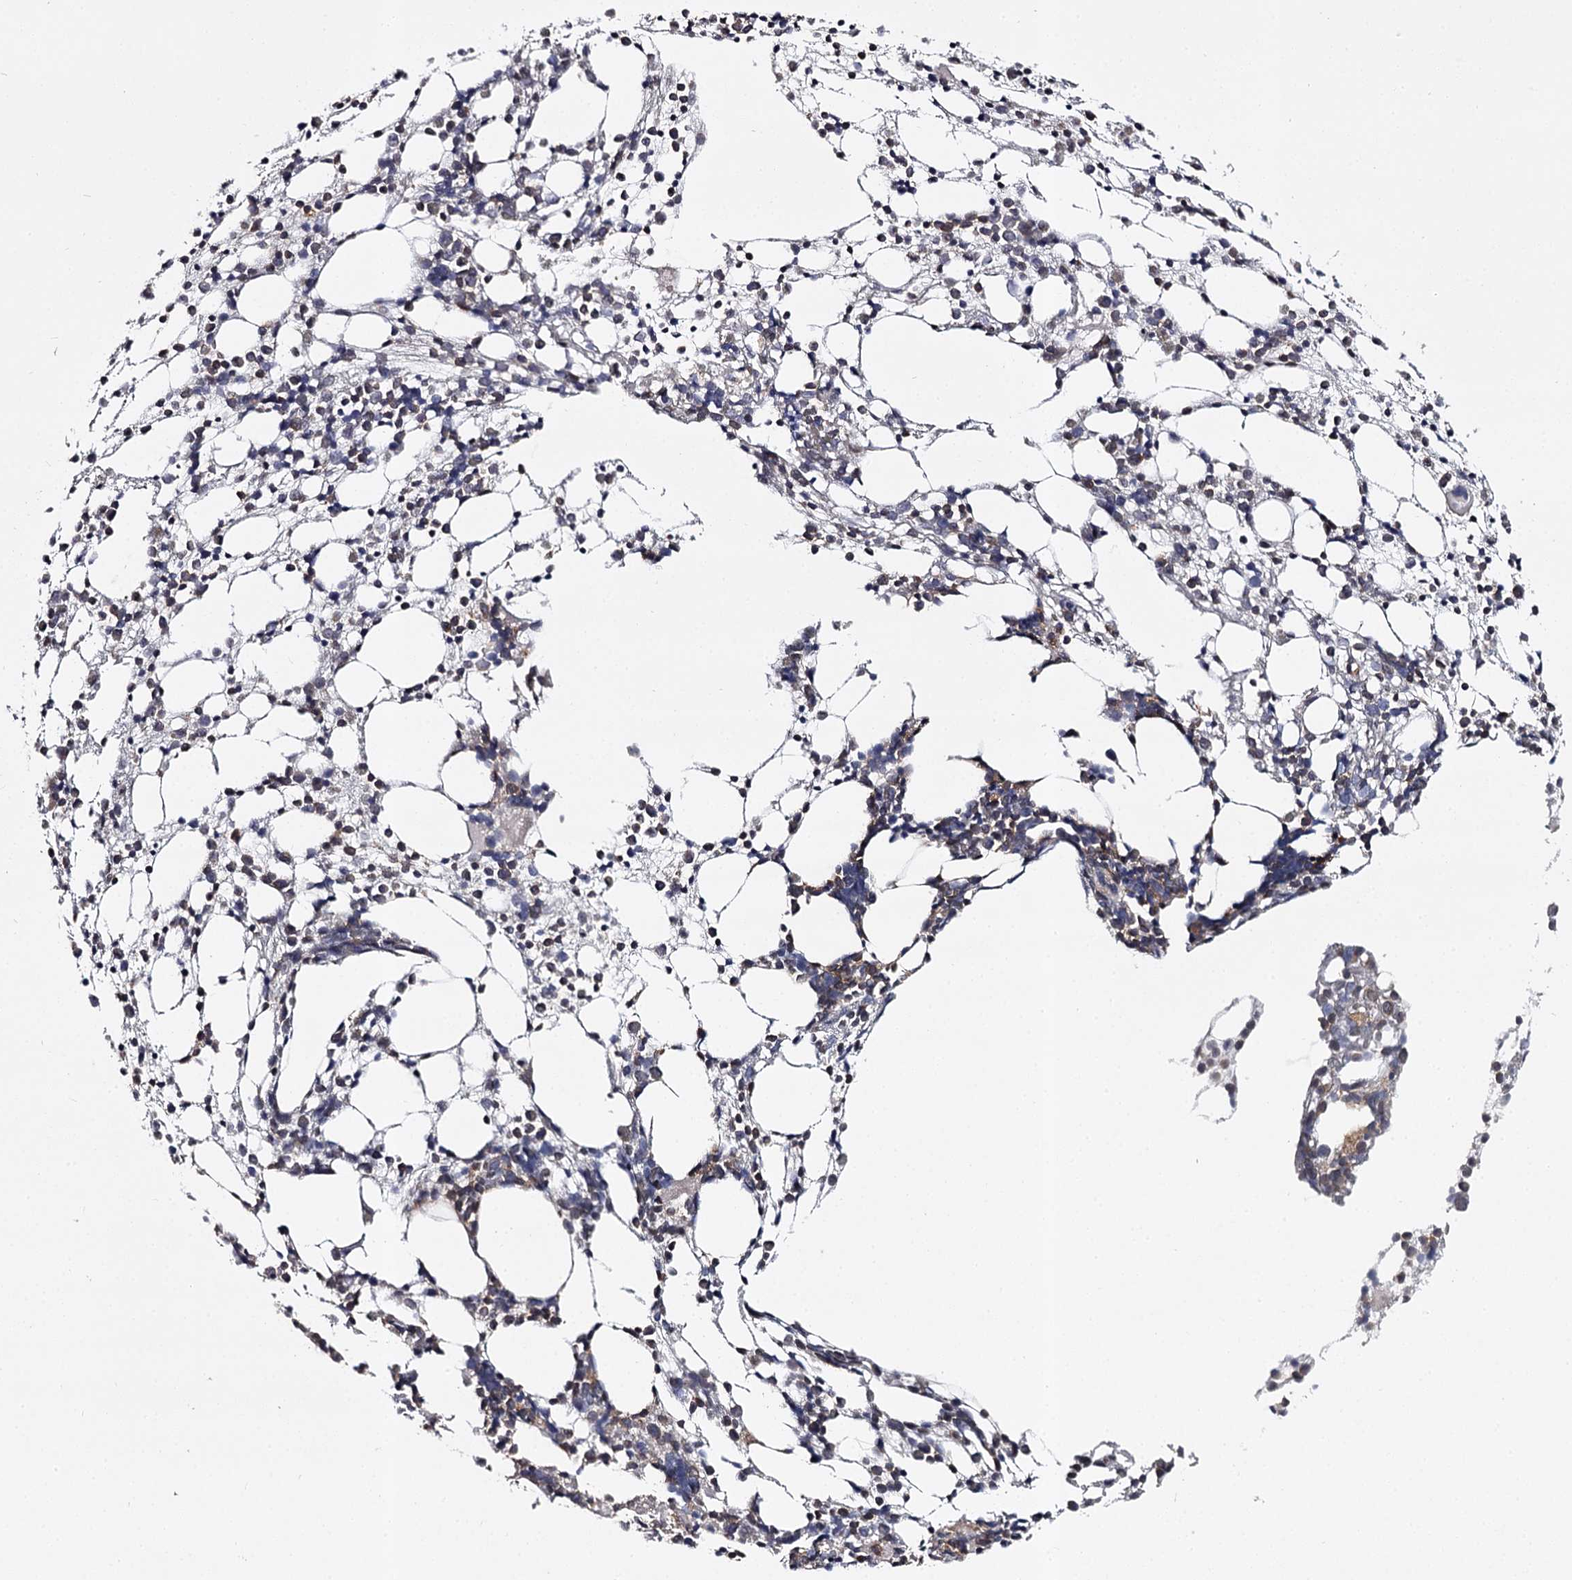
{"staining": {"intensity": "negative", "quantity": "none", "location": "none"}, "tissue": "bone marrow", "cell_type": "Hematopoietic cells", "image_type": "normal", "snomed": [{"axis": "morphology", "description": "Normal tissue, NOS"}, {"axis": "topography", "description": "Bone marrow"}], "caption": "IHC of benign bone marrow exhibits no positivity in hematopoietic cells.", "gene": "RASSF6", "patient": {"sex": "female", "age": 57}}